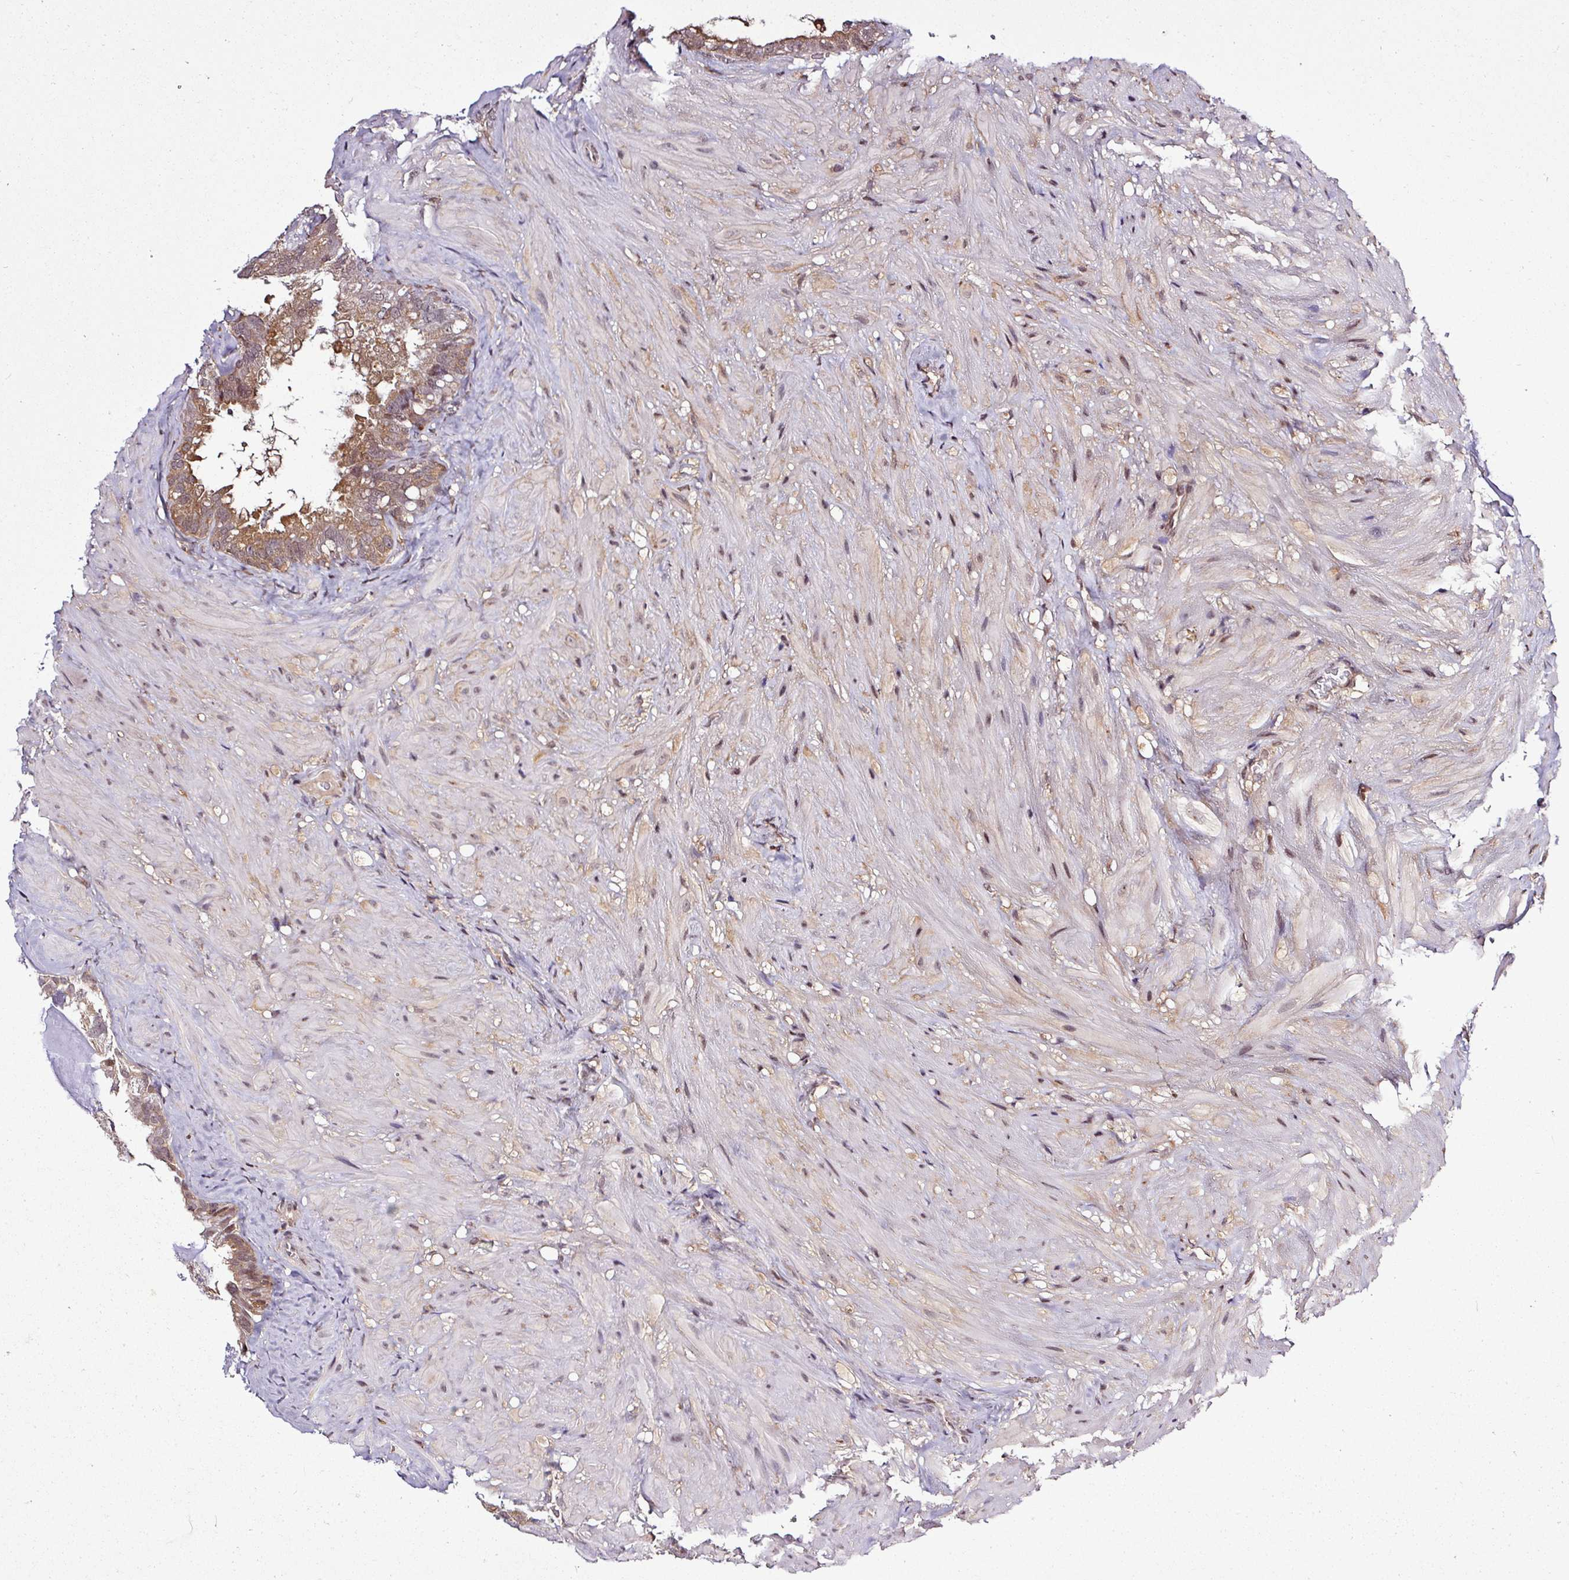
{"staining": {"intensity": "moderate", "quantity": ">75%", "location": "cytoplasmic/membranous,nuclear"}, "tissue": "seminal vesicle", "cell_type": "Glandular cells", "image_type": "normal", "snomed": [{"axis": "morphology", "description": "Normal tissue, NOS"}, {"axis": "topography", "description": "Seminal veicle"}], "caption": "Seminal vesicle stained with DAB (3,3'-diaminobenzidine) immunohistochemistry (IHC) exhibits medium levels of moderate cytoplasmic/membranous,nuclear positivity in about >75% of glandular cells.", "gene": "ITPKC", "patient": {"sex": "male", "age": 60}}